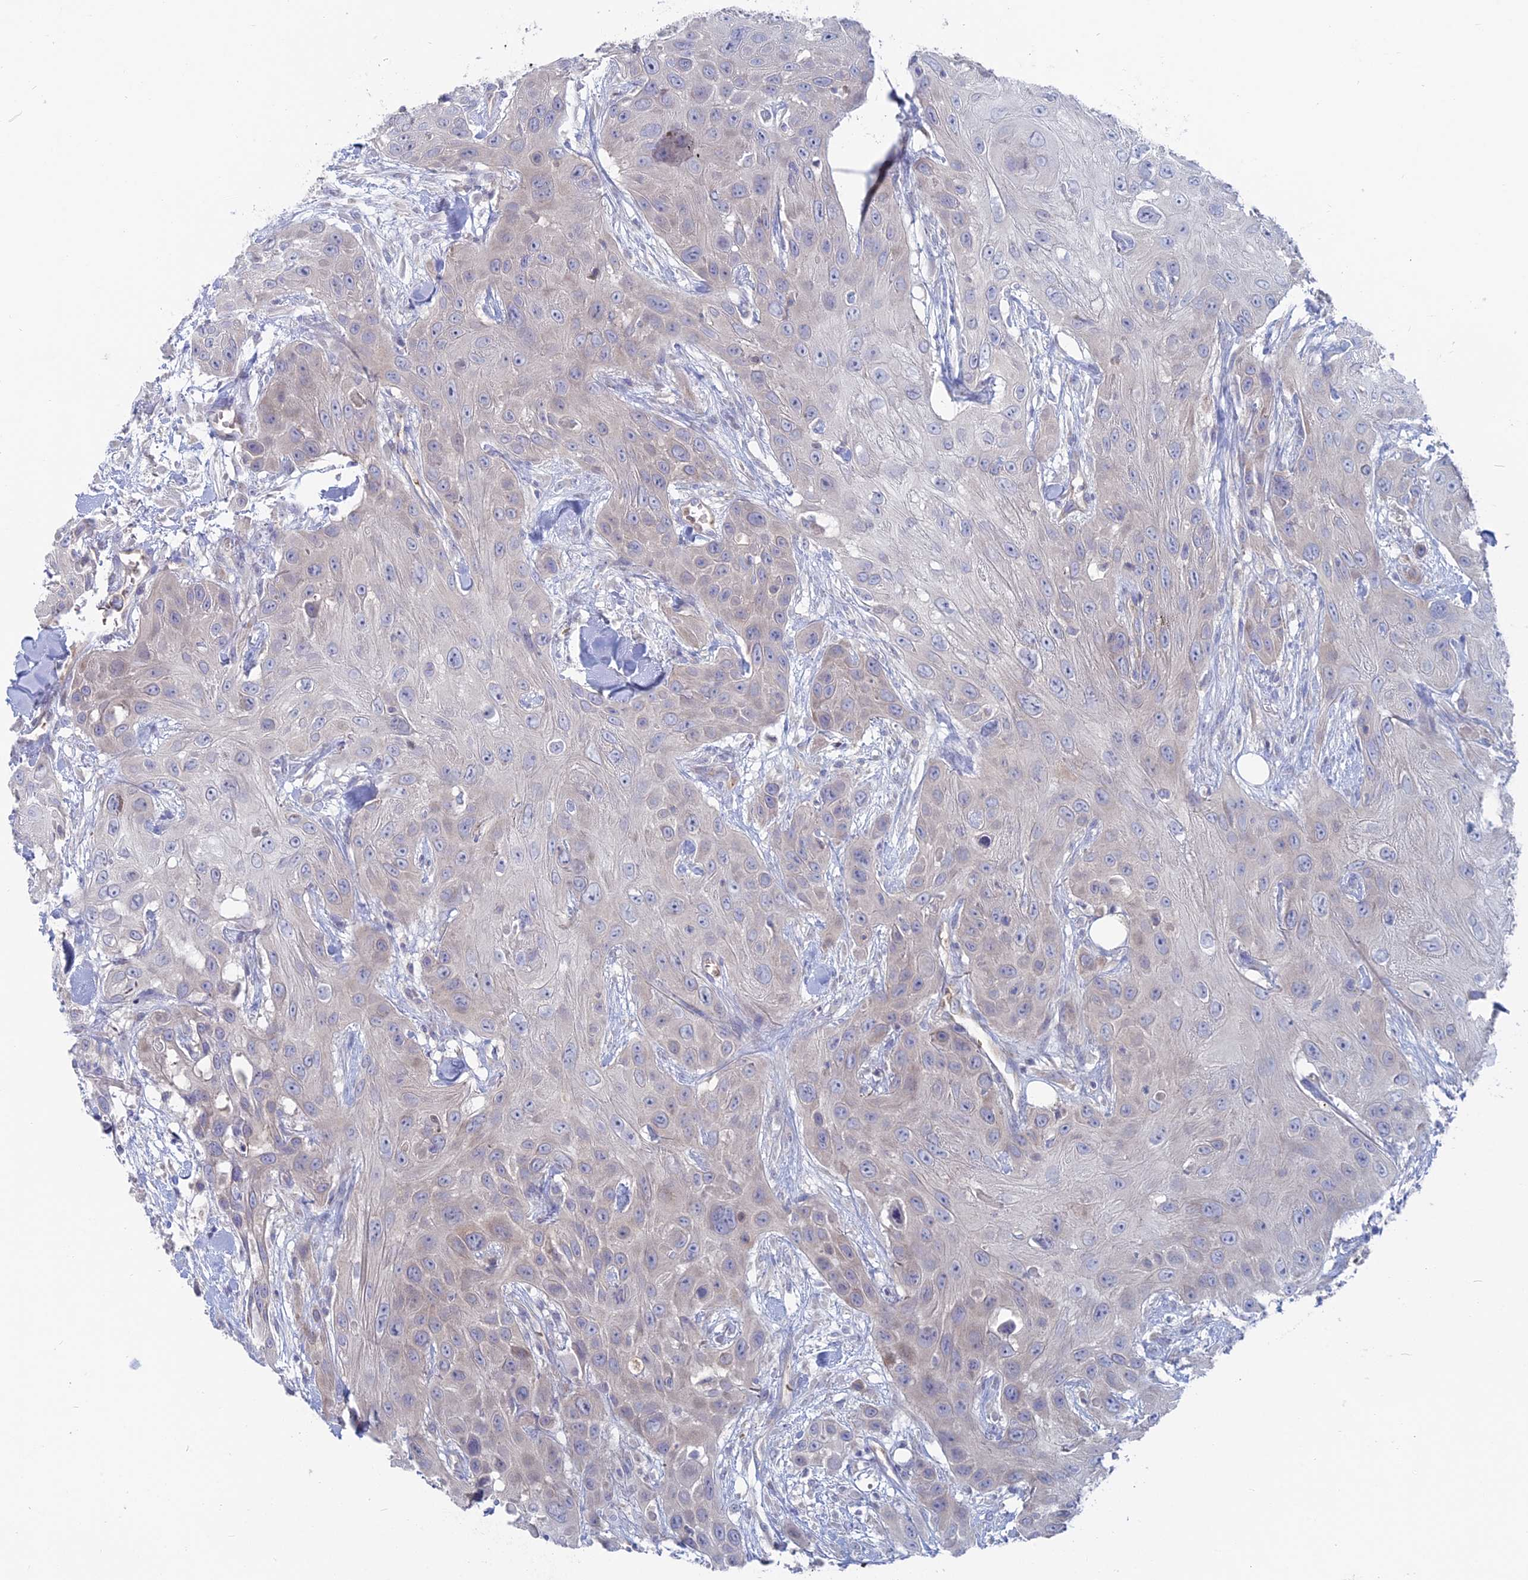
{"staining": {"intensity": "negative", "quantity": "none", "location": "none"}, "tissue": "head and neck cancer", "cell_type": "Tumor cells", "image_type": "cancer", "snomed": [{"axis": "morphology", "description": "Squamous cell carcinoma, NOS"}, {"axis": "topography", "description": "Head-Neck"}], "caption": "Protein analysis of squamous cell carcinoma (head and neck) demonstrates no significant expression in tumor cells. (DAB (3,3'-diaminobenzidine) immunohistochemistry (IHC) visualized using brightfield microscopy, high magnification).", "gene": "TBC1D30", "patient": {"sex": "male", "age": 81}}